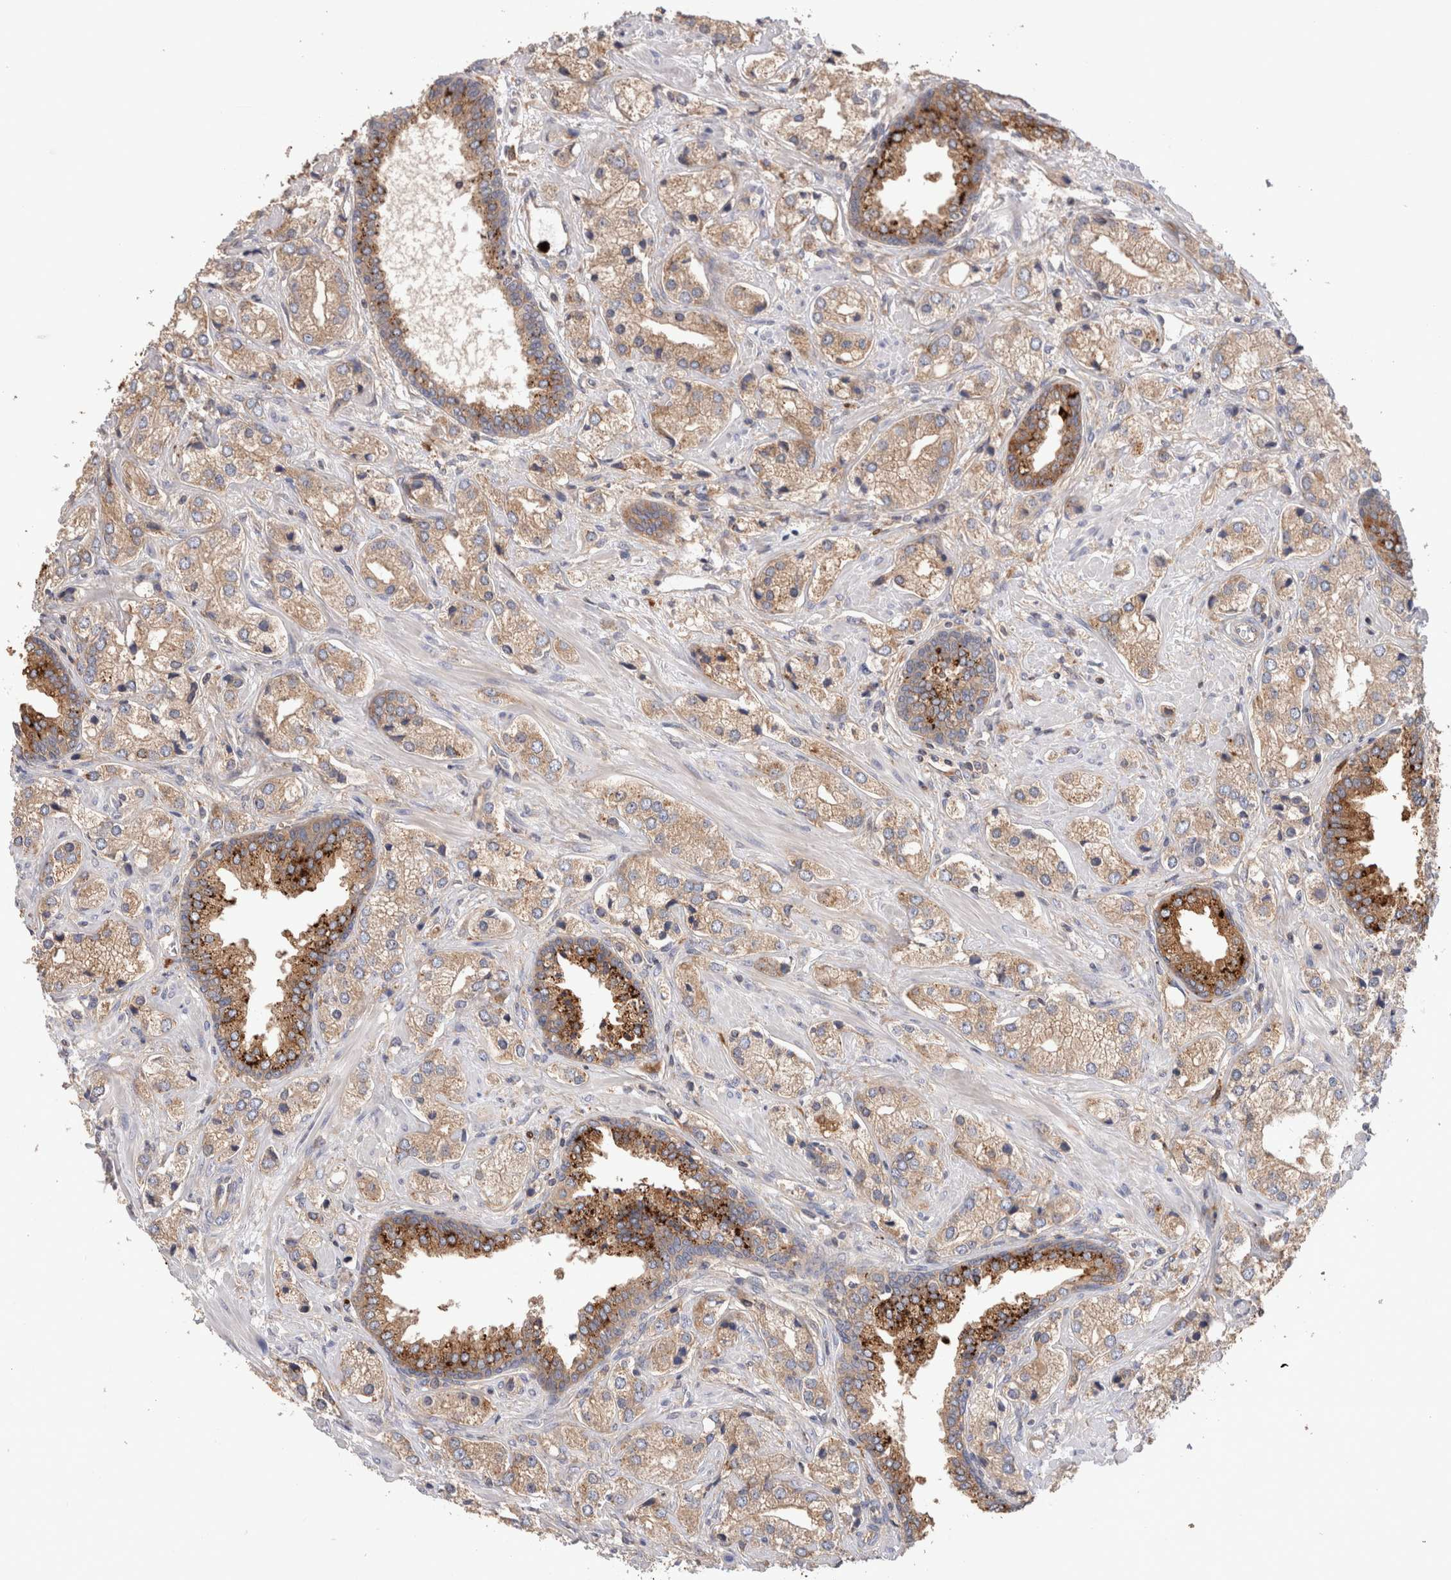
{"staining": {"intensity": "weak", "quantity": ">75%", "location": "cytoplasmic/membranous"}, "tissue": "prostate cancer", "cell_type": "Tumor cells", "image_type": "cancer", "snomed": [{"axis": "morphology", "description": "Adenocarcinoma, High grade"}, {"axis": "topography", "description": "Prostate"}], "caption": "This is an image of IHC staining of prostate adenocarcinoma (high-grade), which shows weak positivity in the cytoplasmic/membranous of tumor cells.", "gene": "NXT2", "patient": {"sex": "male", "age": 66}}